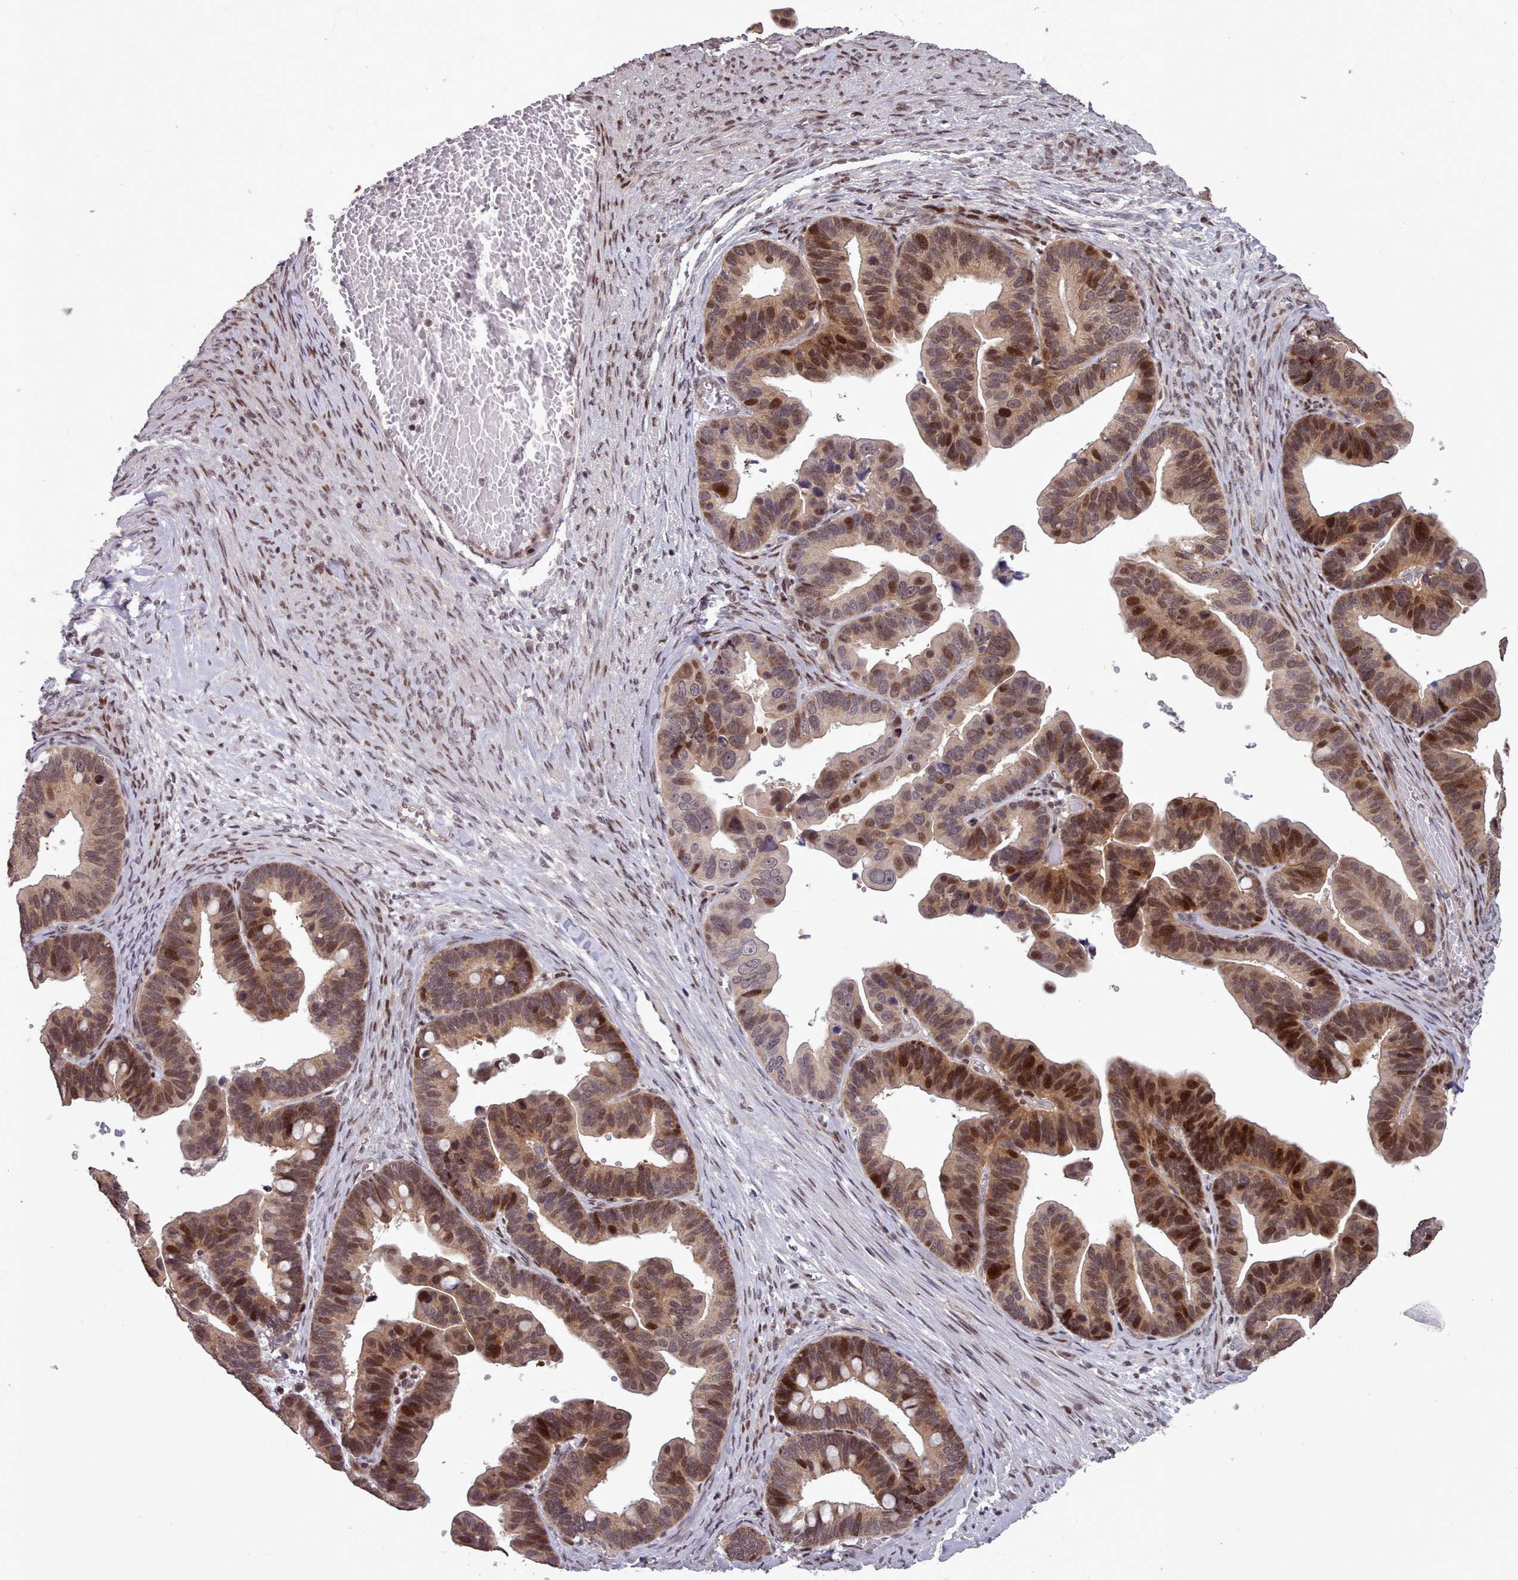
{"staining": {"intensity": "moderate", "quantity": ">75%", "location": "cytoplasmic/membranous,nuclear"}, "tissue": "ovarian cancer", "cell_type": "Tumor cells", "image_type": "cancer", "snomed": [{"axis": "morphology", "description": "Cystadenocarcinoma, serous, NOS"}, {"axis": "topography", "description": "Ovary"}], "caption": "The histopathology image reveals immunohistochemical staining of ovarian serous cystadenocarcinoma. There is moderate cytoplasmic/membranous and nuclear staining is identified in approximately >75% of tumor cells.", "gene": "ENSA", "patient": {"sex": "female", "age": 56}}